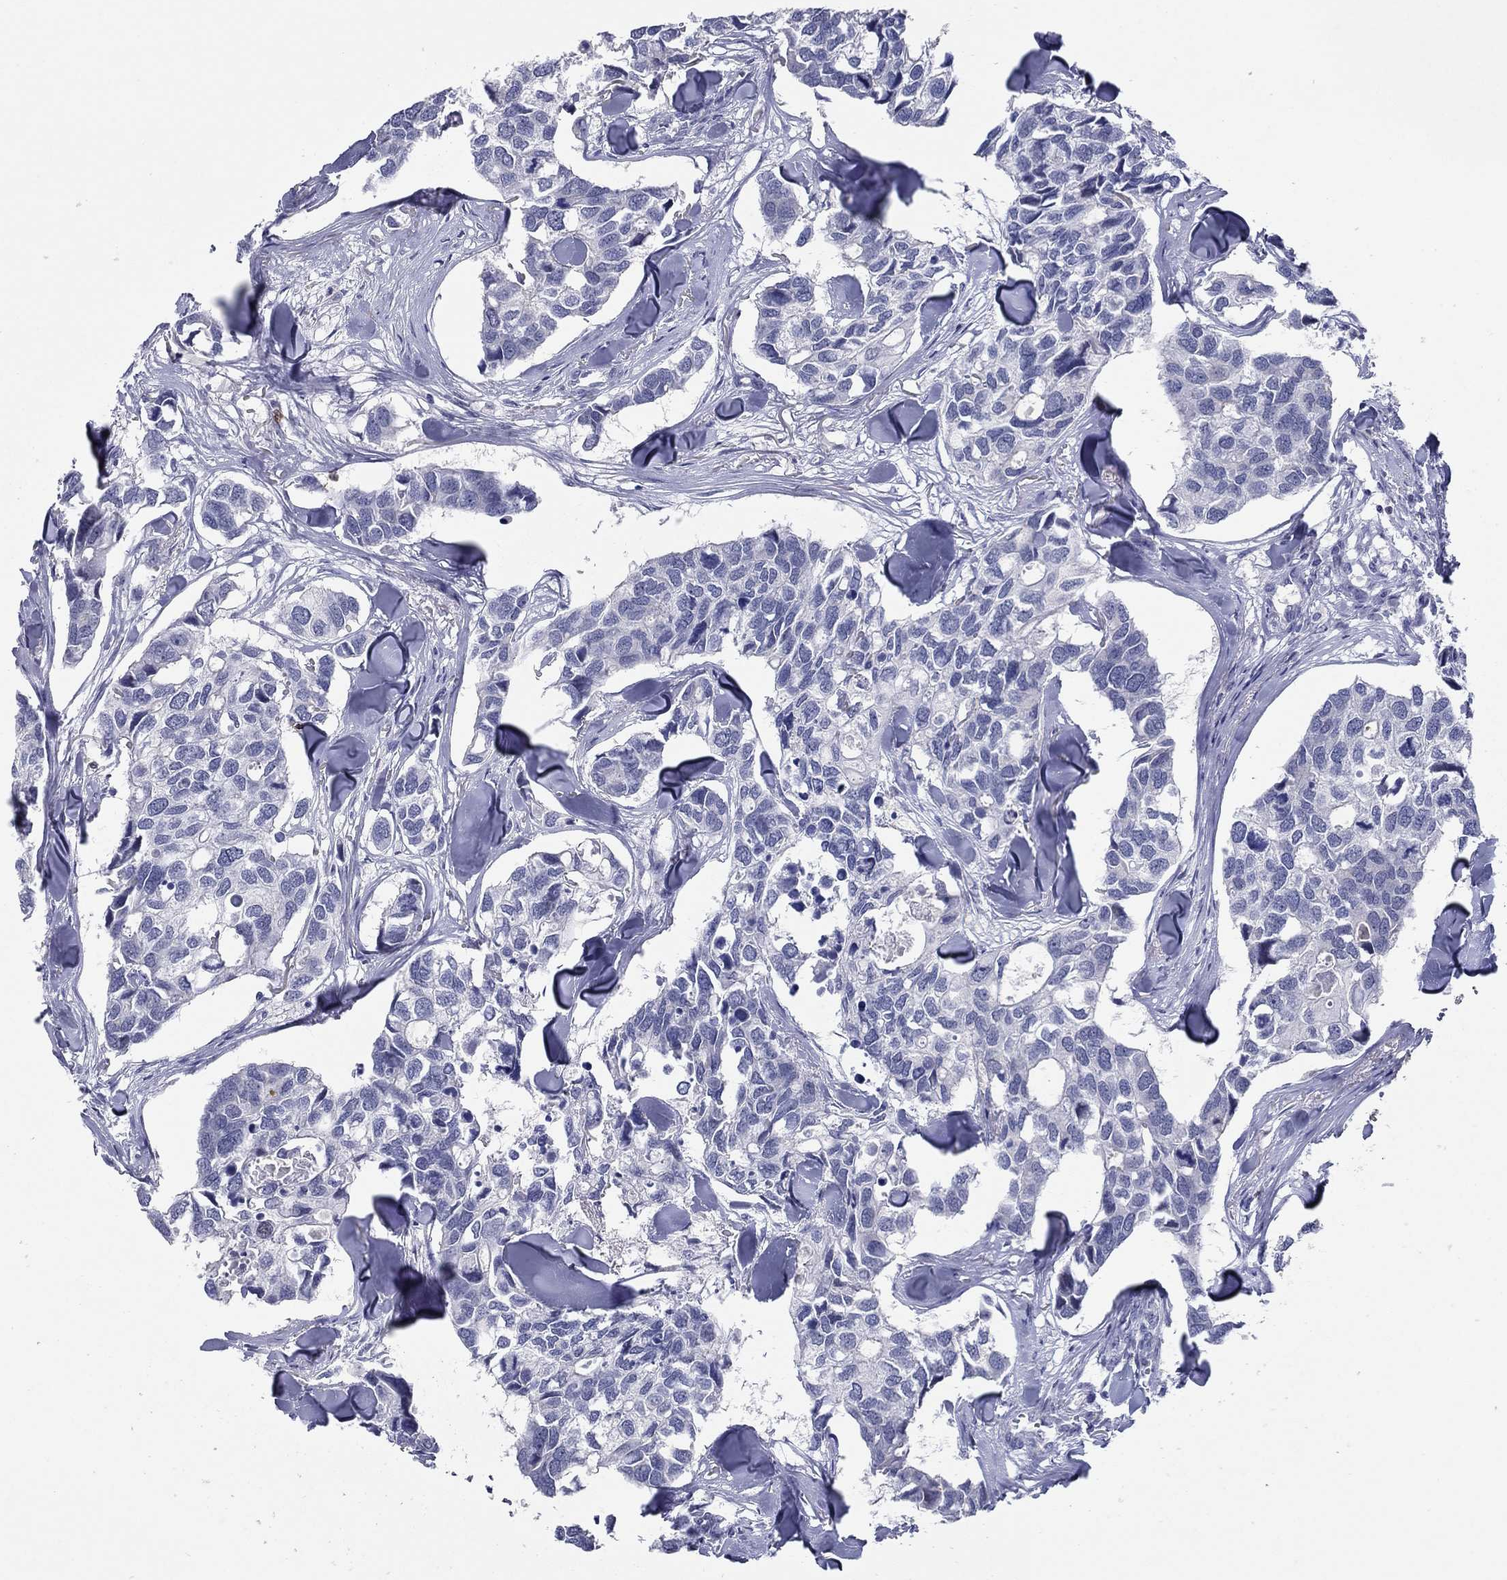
{"staining": {"intensity": "negative", "quantity": "none", "location": "none"}, "tissue": "breast cancer", "cell_type": "Tumor cells", "image_type": "cancer", "snomed": [{"axis": "morphology", "description": "Duct carcinoma"}, {"axis": "topography", "description": "Breast"}], "caption": "This is a photomicrograph of immunohistochemistry (IHC) staining of breast cancer, which shows no positivity in tumor cells. Nuclei are stained in blue.", "gene": "ITGAE", "patient": {"sex": "female", "age": 83}}